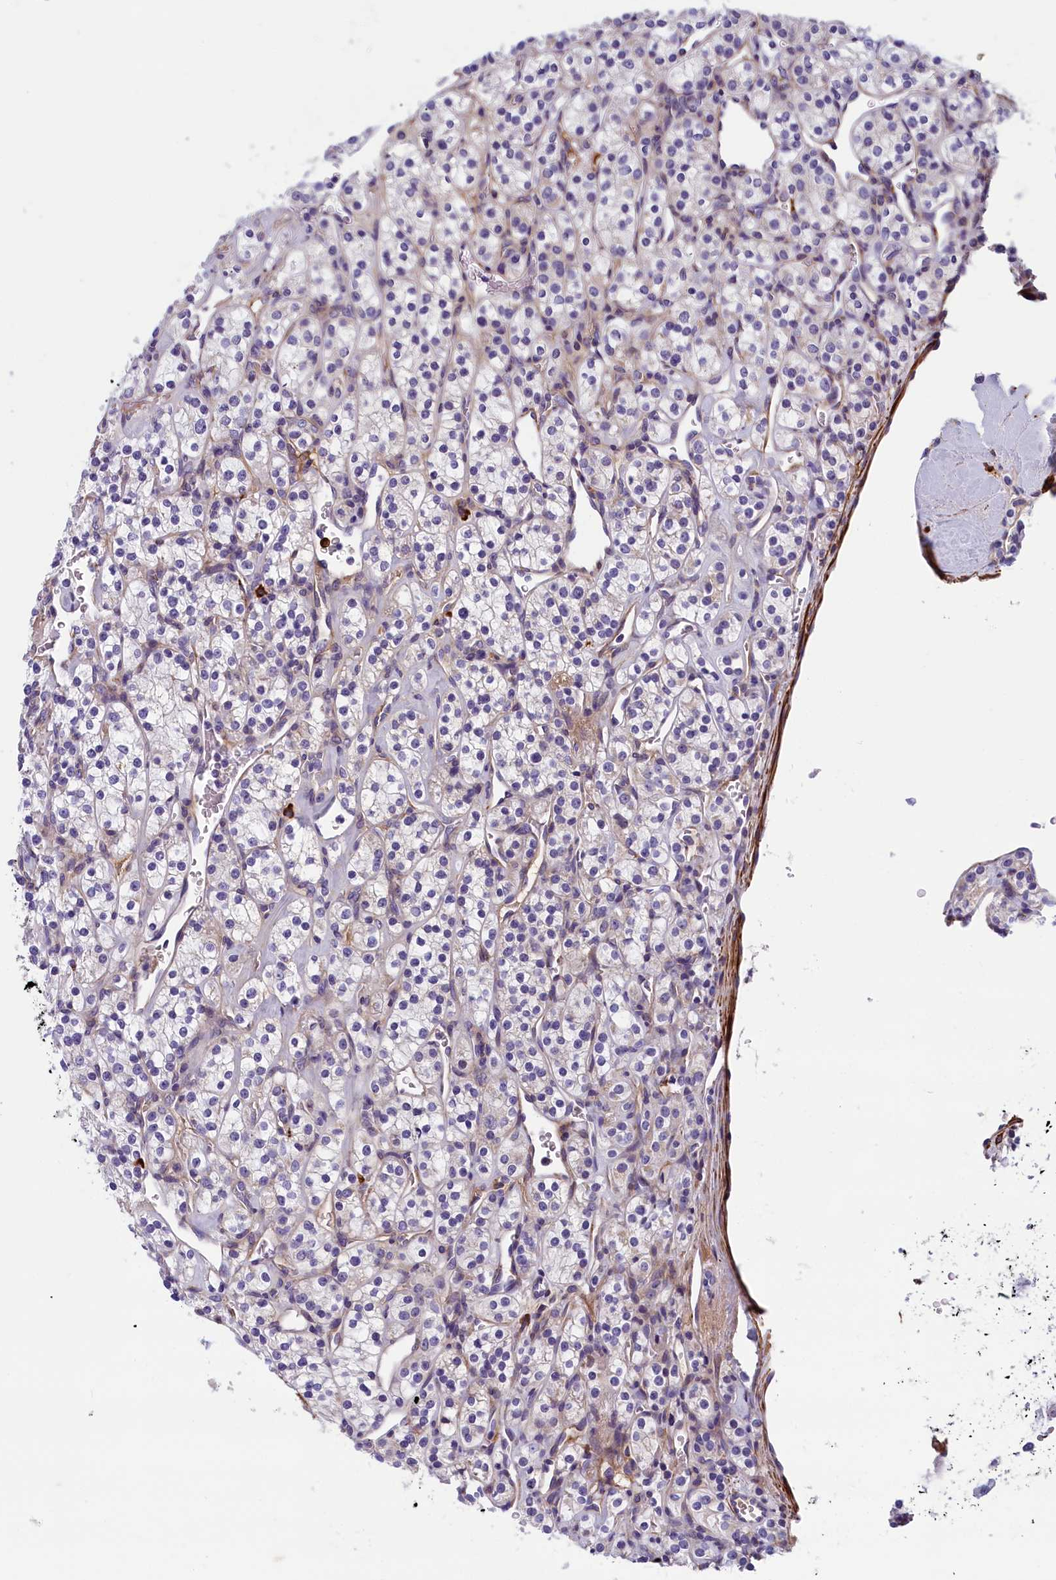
{"staining": {"intensity": "negative", "quantity": "none", "location": "none"}, "tissue": "renal cancer", "cell_type": "Tumor cells", "image_type": "cancer", "snomed": [{"axis": "morphology", "description": "Adenocarcinoma, NOS"}, {"axis": "topography", "description": "Kidney"}], "caption": "This is a photomicrograph of immunohistochemistry (IHC) staining of adenocarcinoma (renal), which shows no positivity in tumor cells.", "gene": "BCL2L13", "patient": {"sex": "male", "age": 77}}